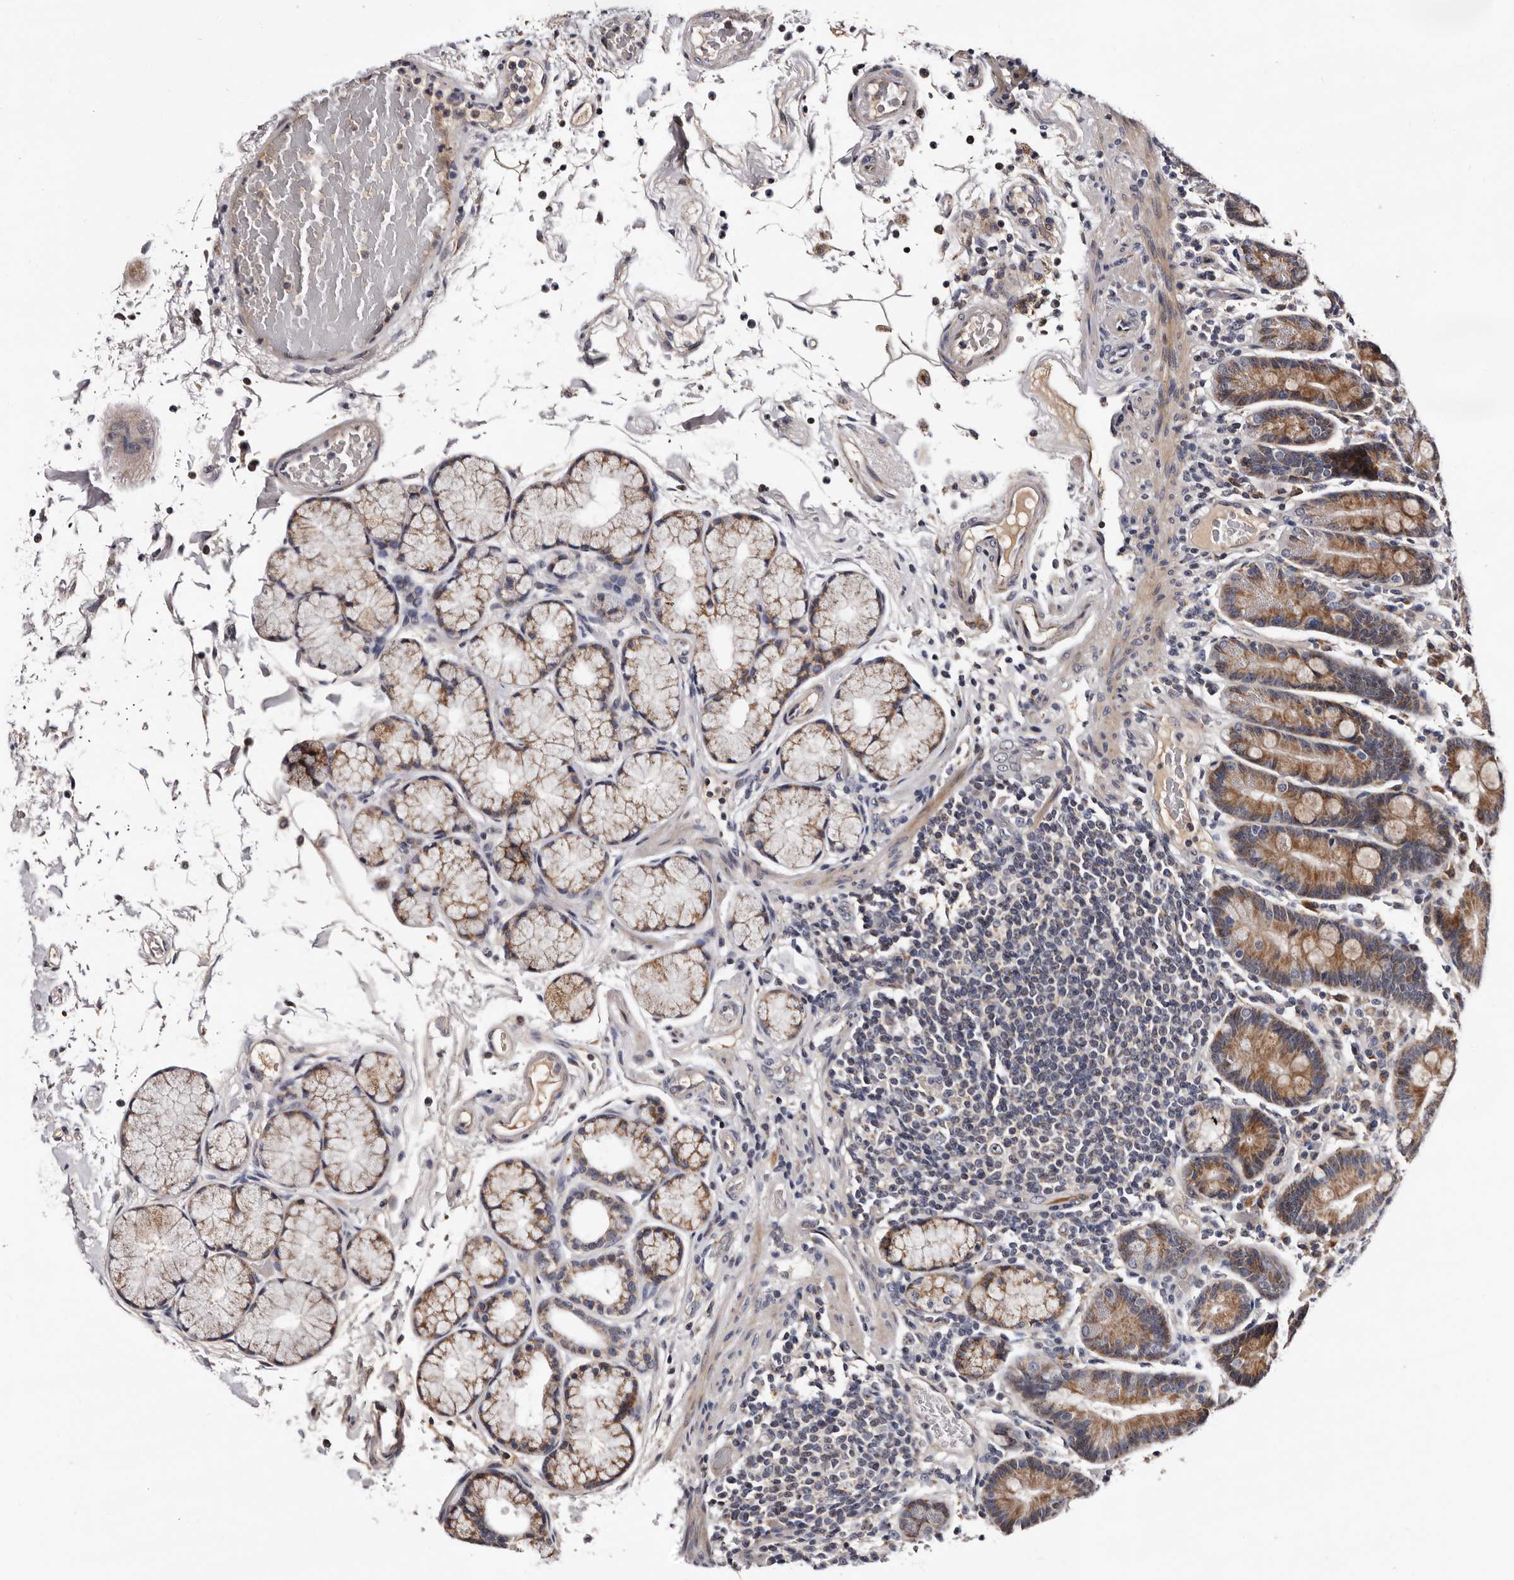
{"staining": {"intensity": "moderate", "quantity": ">75%", "location": "cytoplasmic/membranous"}, "tissue": "duodenum", "cell_type": "Glandular cells", "image_type": "normal", "snomed": [{"axis": "morphology", "description": "Normal tissue, NOS"}, {"axis": "topography", "description": "Small intestine, NOS"}], "caption": "This histopathology image shows immunohistochemistry (IHC) staining of unremarkable duodenum, with medium moderate cytoplasmic/membranous staining in approximately >75% of glandular cells.", "gene": "TAF4B", "patient": {"sex": "female", "age": 71}}